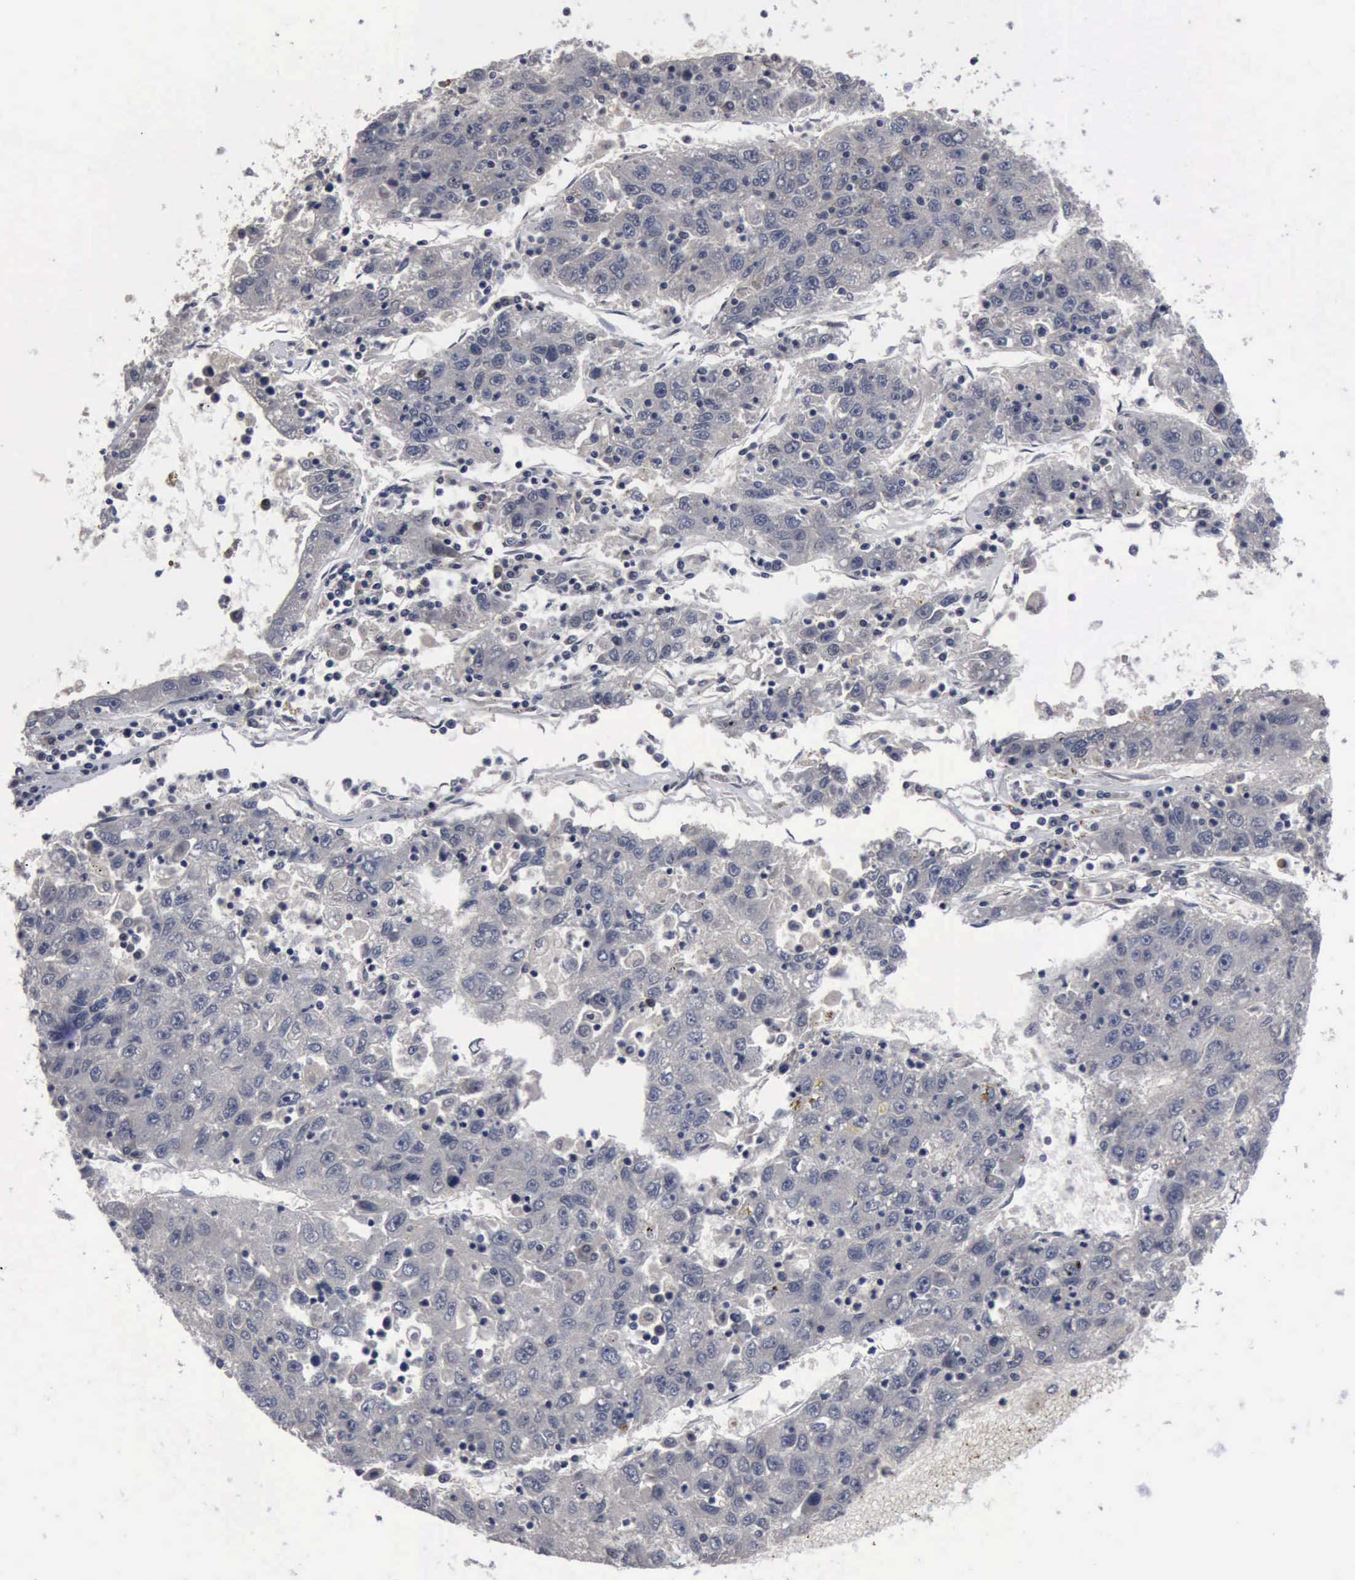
{"staining": {"intensity": "negative", "quantity": "none", "location": "none"}, "tissue": "liver cancer", "cell_type": "Tumor cells", "image_type": "cancer", "snomed": [{"axis": "morphology", "description": "Carcinoma, Hepatocellular, NOS"}, {"axis": "topography", "description": "Liver"}], "caption": "Immunohistochemistry photomicrograph of human hepatocellular carcinoma (liver) stained for a protein (brown), which exhibits no staining in tumor cells.", "gene": "MYO18B", "patient": {"sex": "male", "age": 49}}